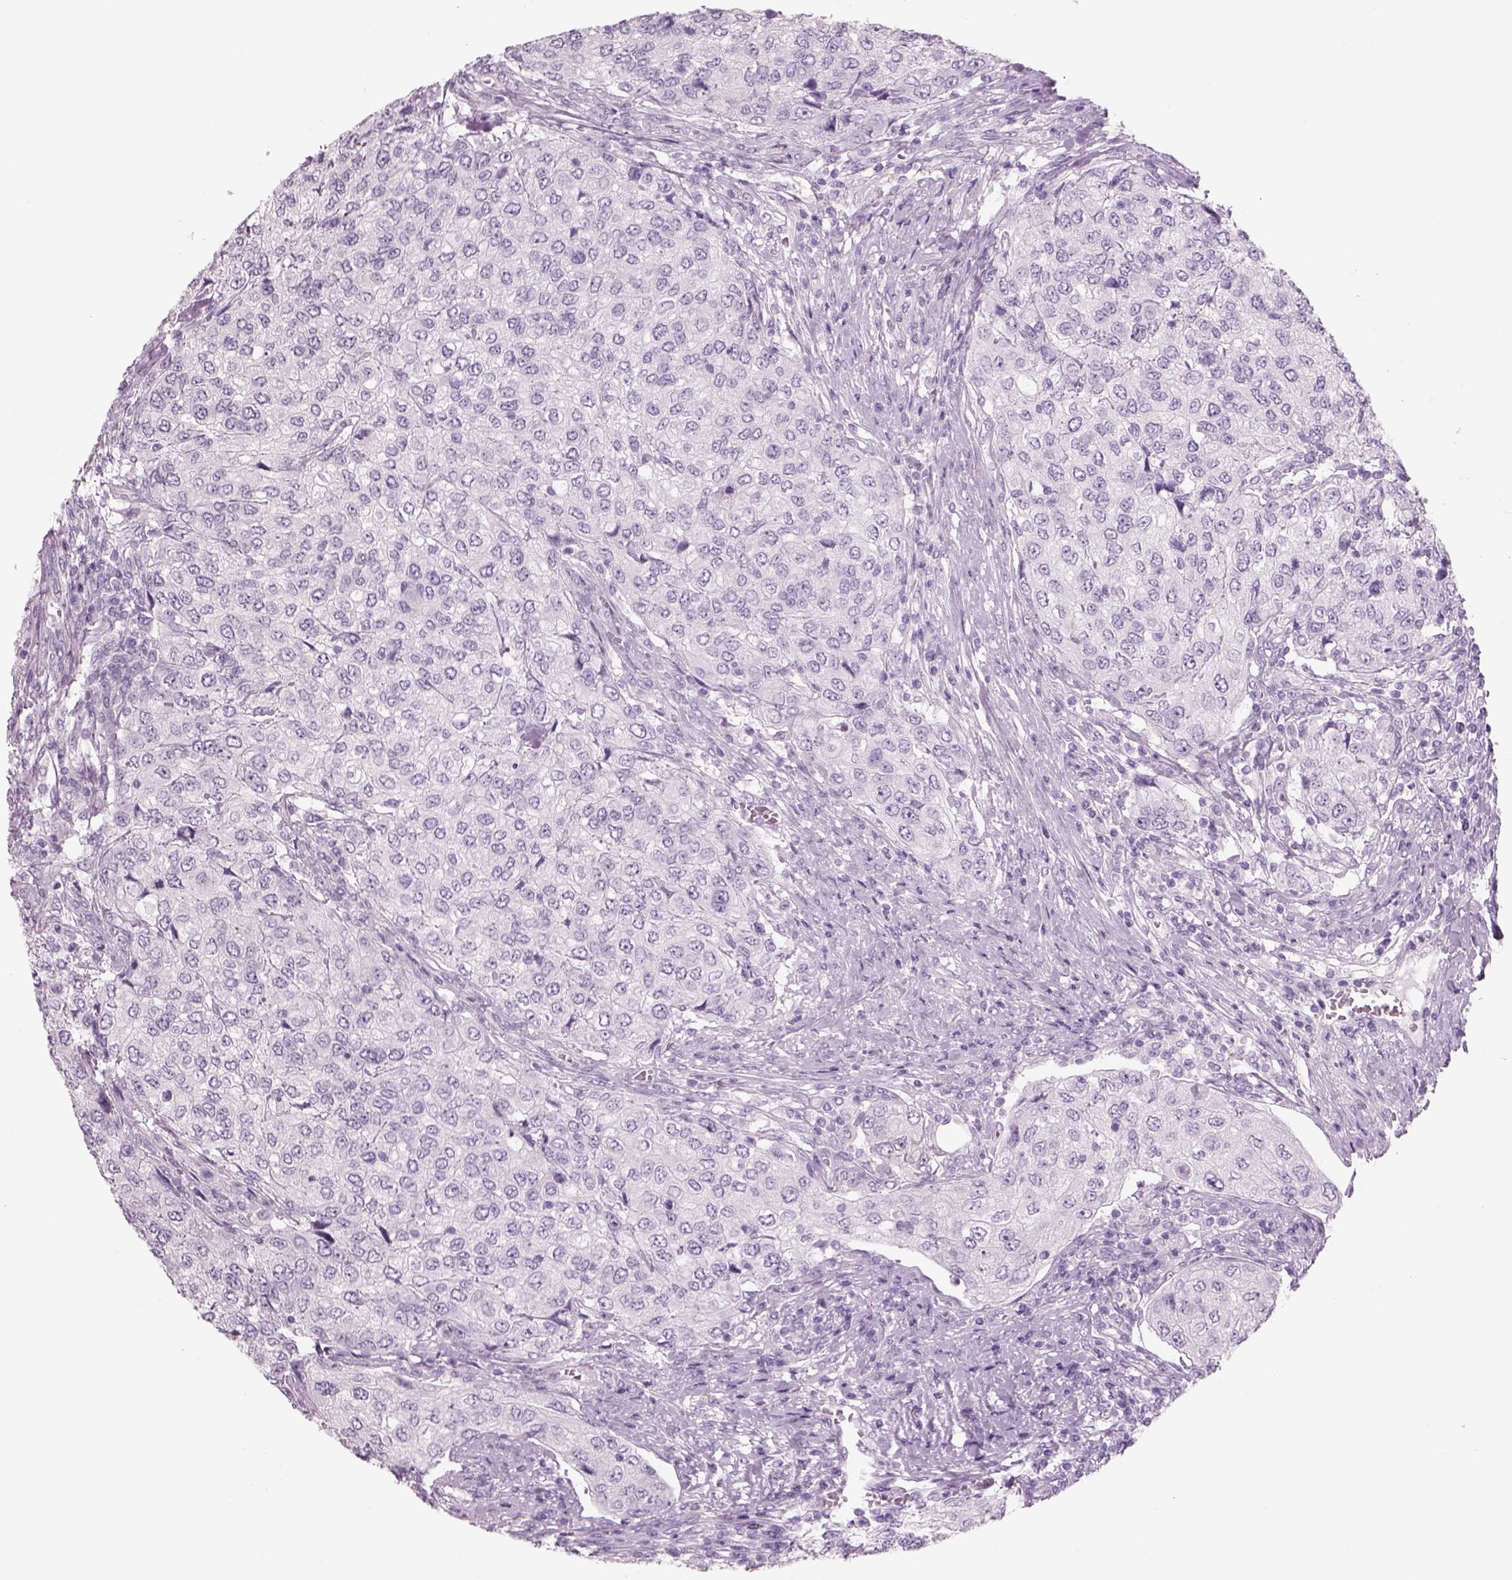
{"staining": {"intensity": "negative", "quantity": "none", "location": "none"}, "tissue": "urothelial cancer", "cell_type": "Tumor cells", "image_type": "cancer", "snomed": [{"axis": "morphology", "description": "Urothelial carcinoma, High grade"}, {"axis": "topography", "description": "Urinary bladder"}], "caption": "An immunohistochemistry (IHC) image of urothelial cancer is shown. There is no staining in tumor cells of urothelial cancer. (Brightfield microscopy of DAB (3,3'-diaminobenzidine) IHC at high magnification).", "gene": "RHO", "patient": {"sex": "female", "age": 78}}